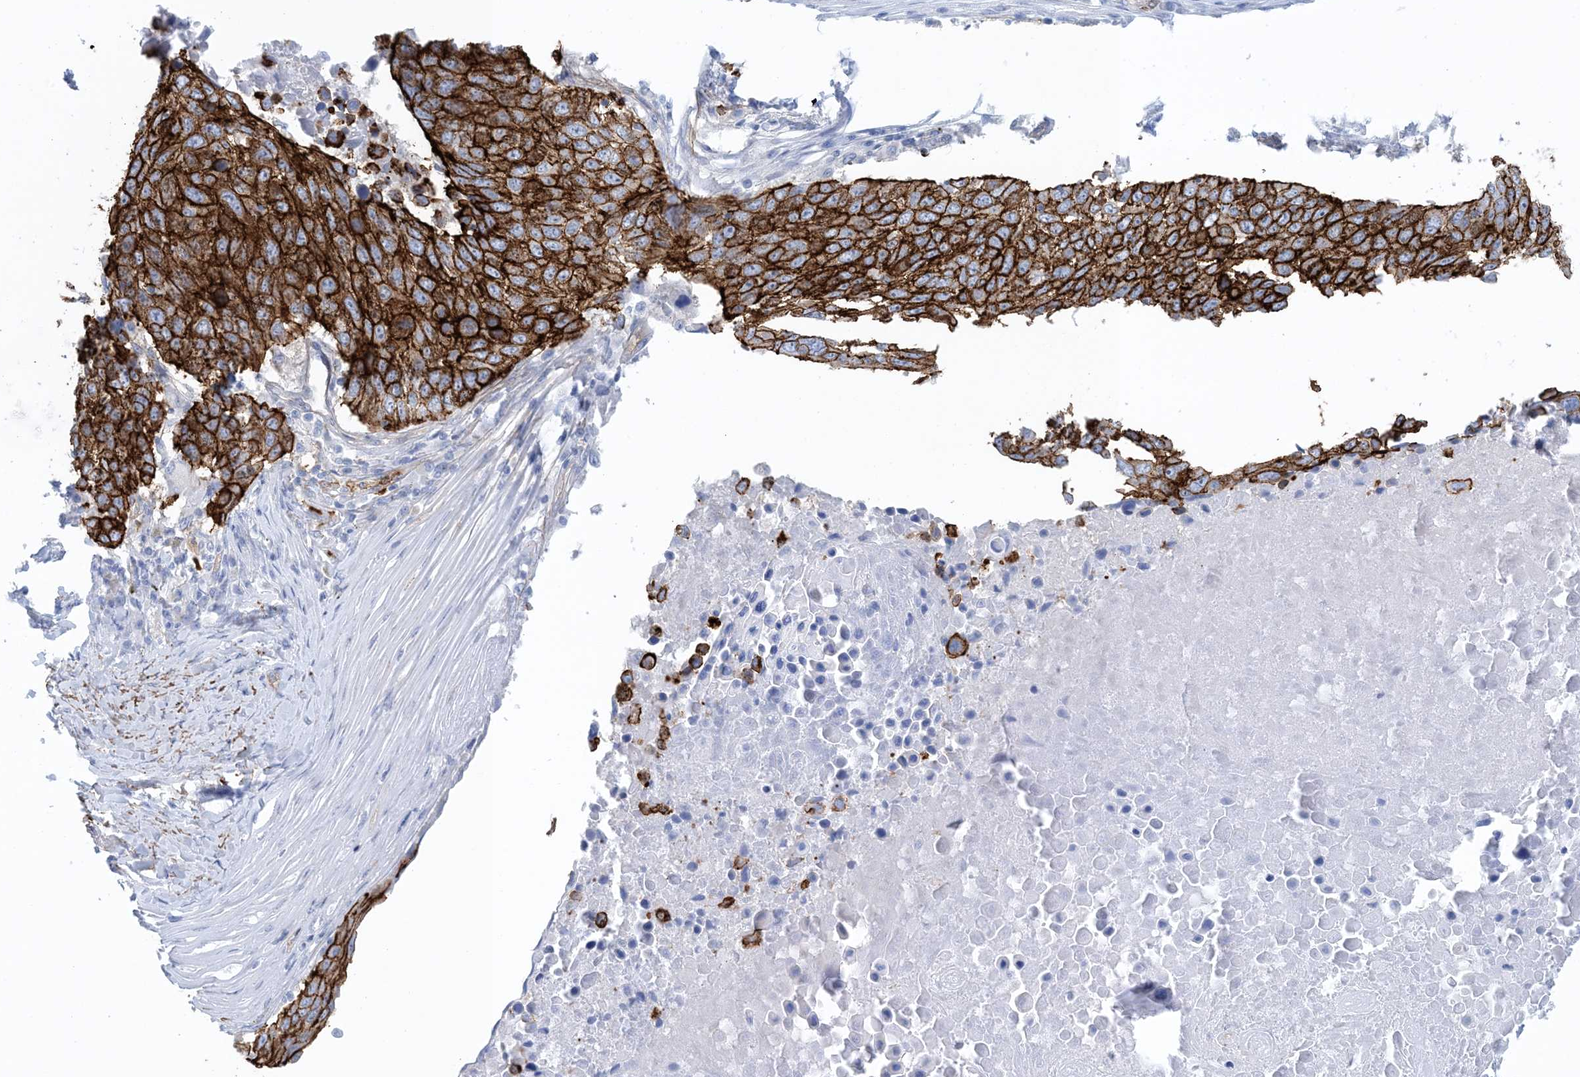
{"staining": {"intensity": "strong", "quantity": "25%-75%", "location": "cytoplasmic/membranous"}, "tissue": "lung cancer", "cell_type": "Tumor cells", "image_type": "cancer", "snomed": [{"axis": "morphology", "description": "Squamous cell carcinoma, NOS"}, {"axis": "topography", "description": "Lung"}], "caption": "Immunohistochemistry (IHC) of human lung cancer (squamous cell carcinoma) demonstrates high levels of strong cytoplasmic/membranous staining in approximately 25%-75% of tumor cells. Nuclei are stained in blue.", "gene": "SHANK1", "patient": {"sex": "male", "age": 66}}